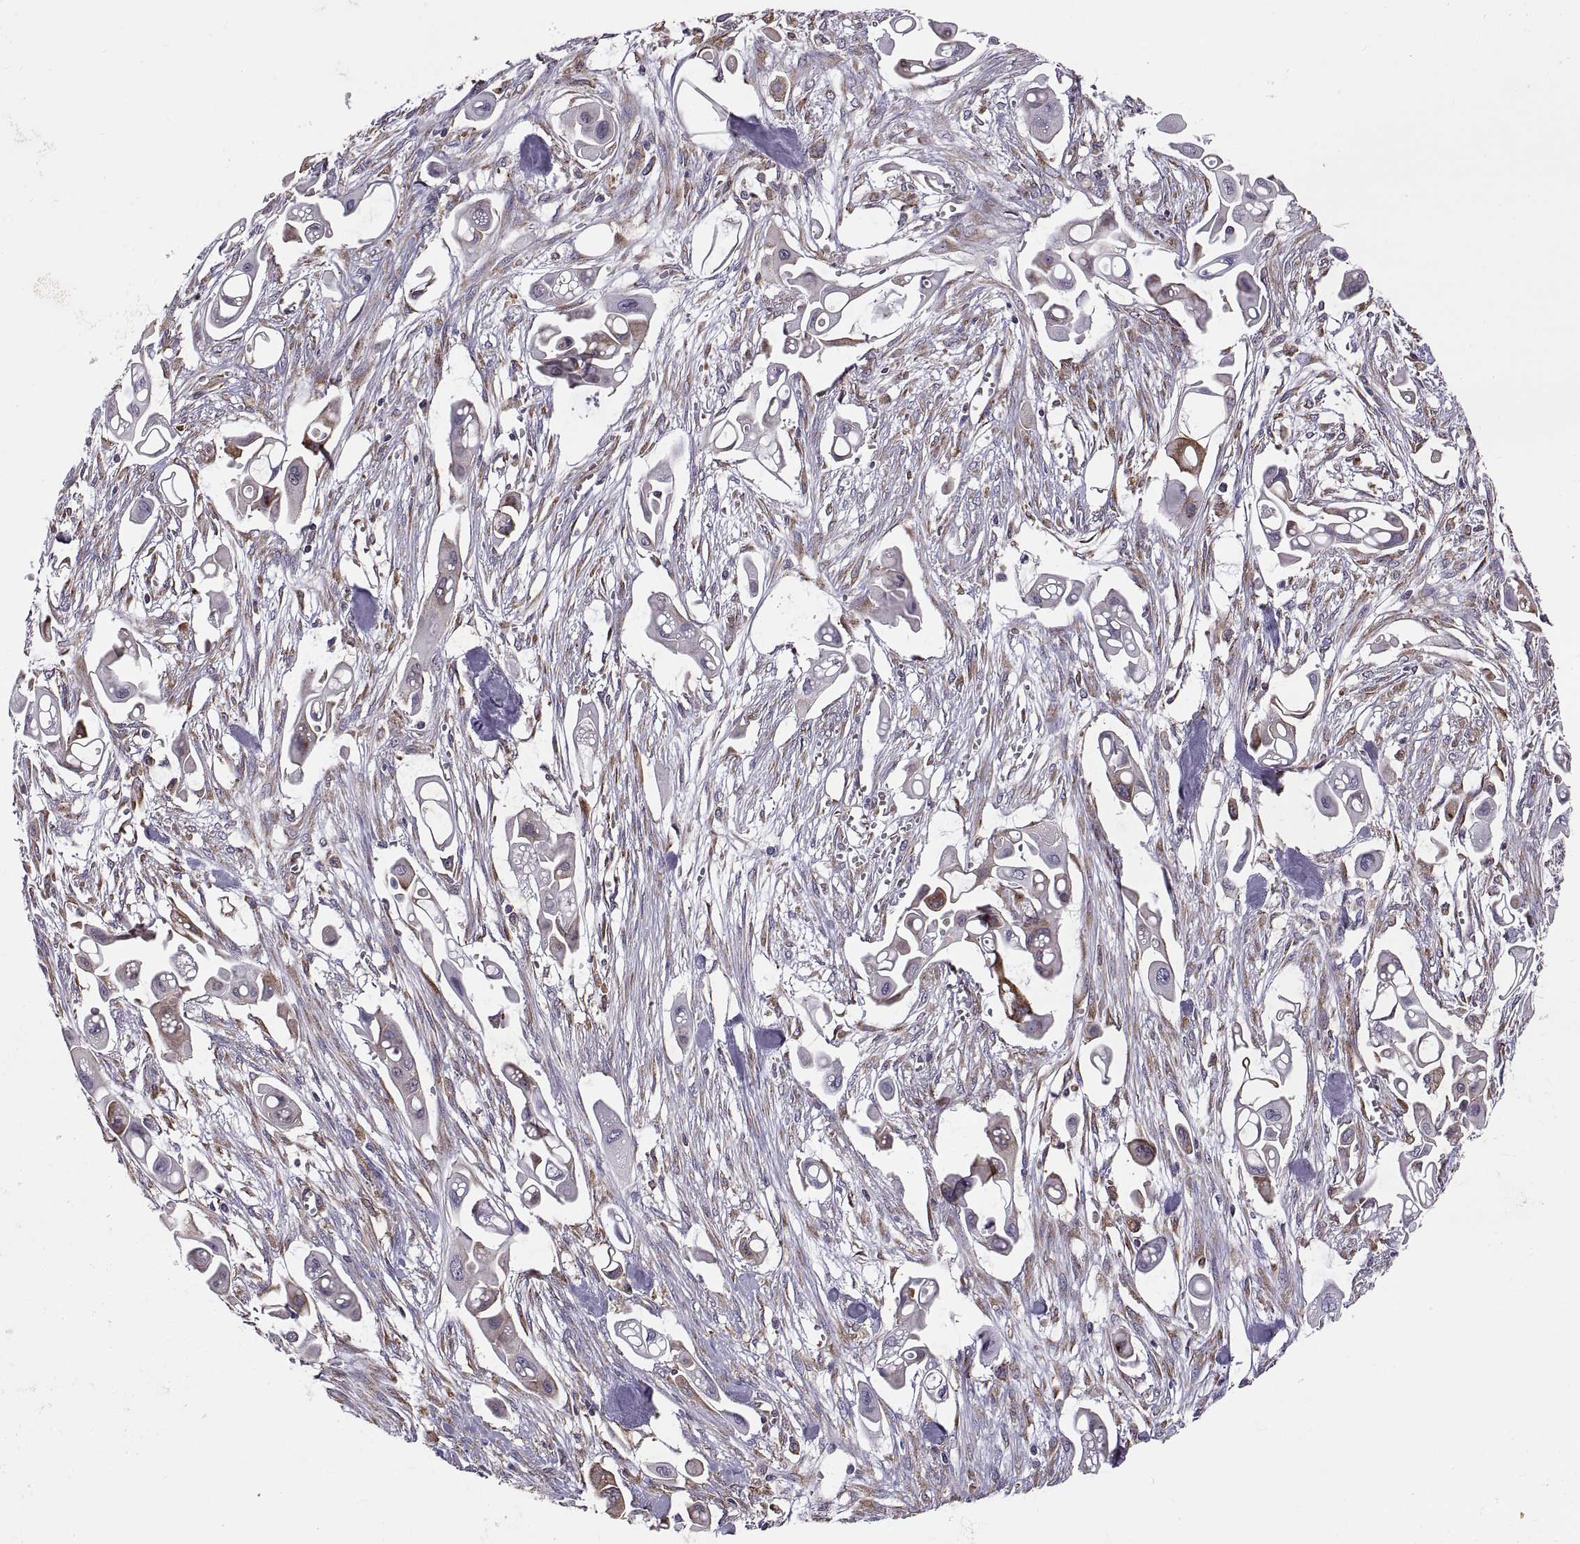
{"staining": {"intensity": "moderate", "quantity": "<25%", "location": "cytoplasmic/membranous"}, "tissue": "pancreatic cancer", "cell_type": "Tumor cells", "image_type": "cancer", "snomed": [{"axis": "morphology", "description": "Adenocarcinoma, NOS"}, {"axis": "topography", "description": "Pancreas"}], "caption": "Immunohistochemistry (IHC) staining of pancreatic cancer, which shows low levels of moderate cytoplasmic/membranous staining in approximately <25% of tumor cells indicating moderate cytoplasmic/membranous protein expression. The staining was performed using DAB (3,3'-diaminobenzidine) (brown) for protein detection and nuclei were counterstained in hematoxylin (blue).", "gene": "PLEKHB2", "patient": {"sex": "male", "age": 50}}